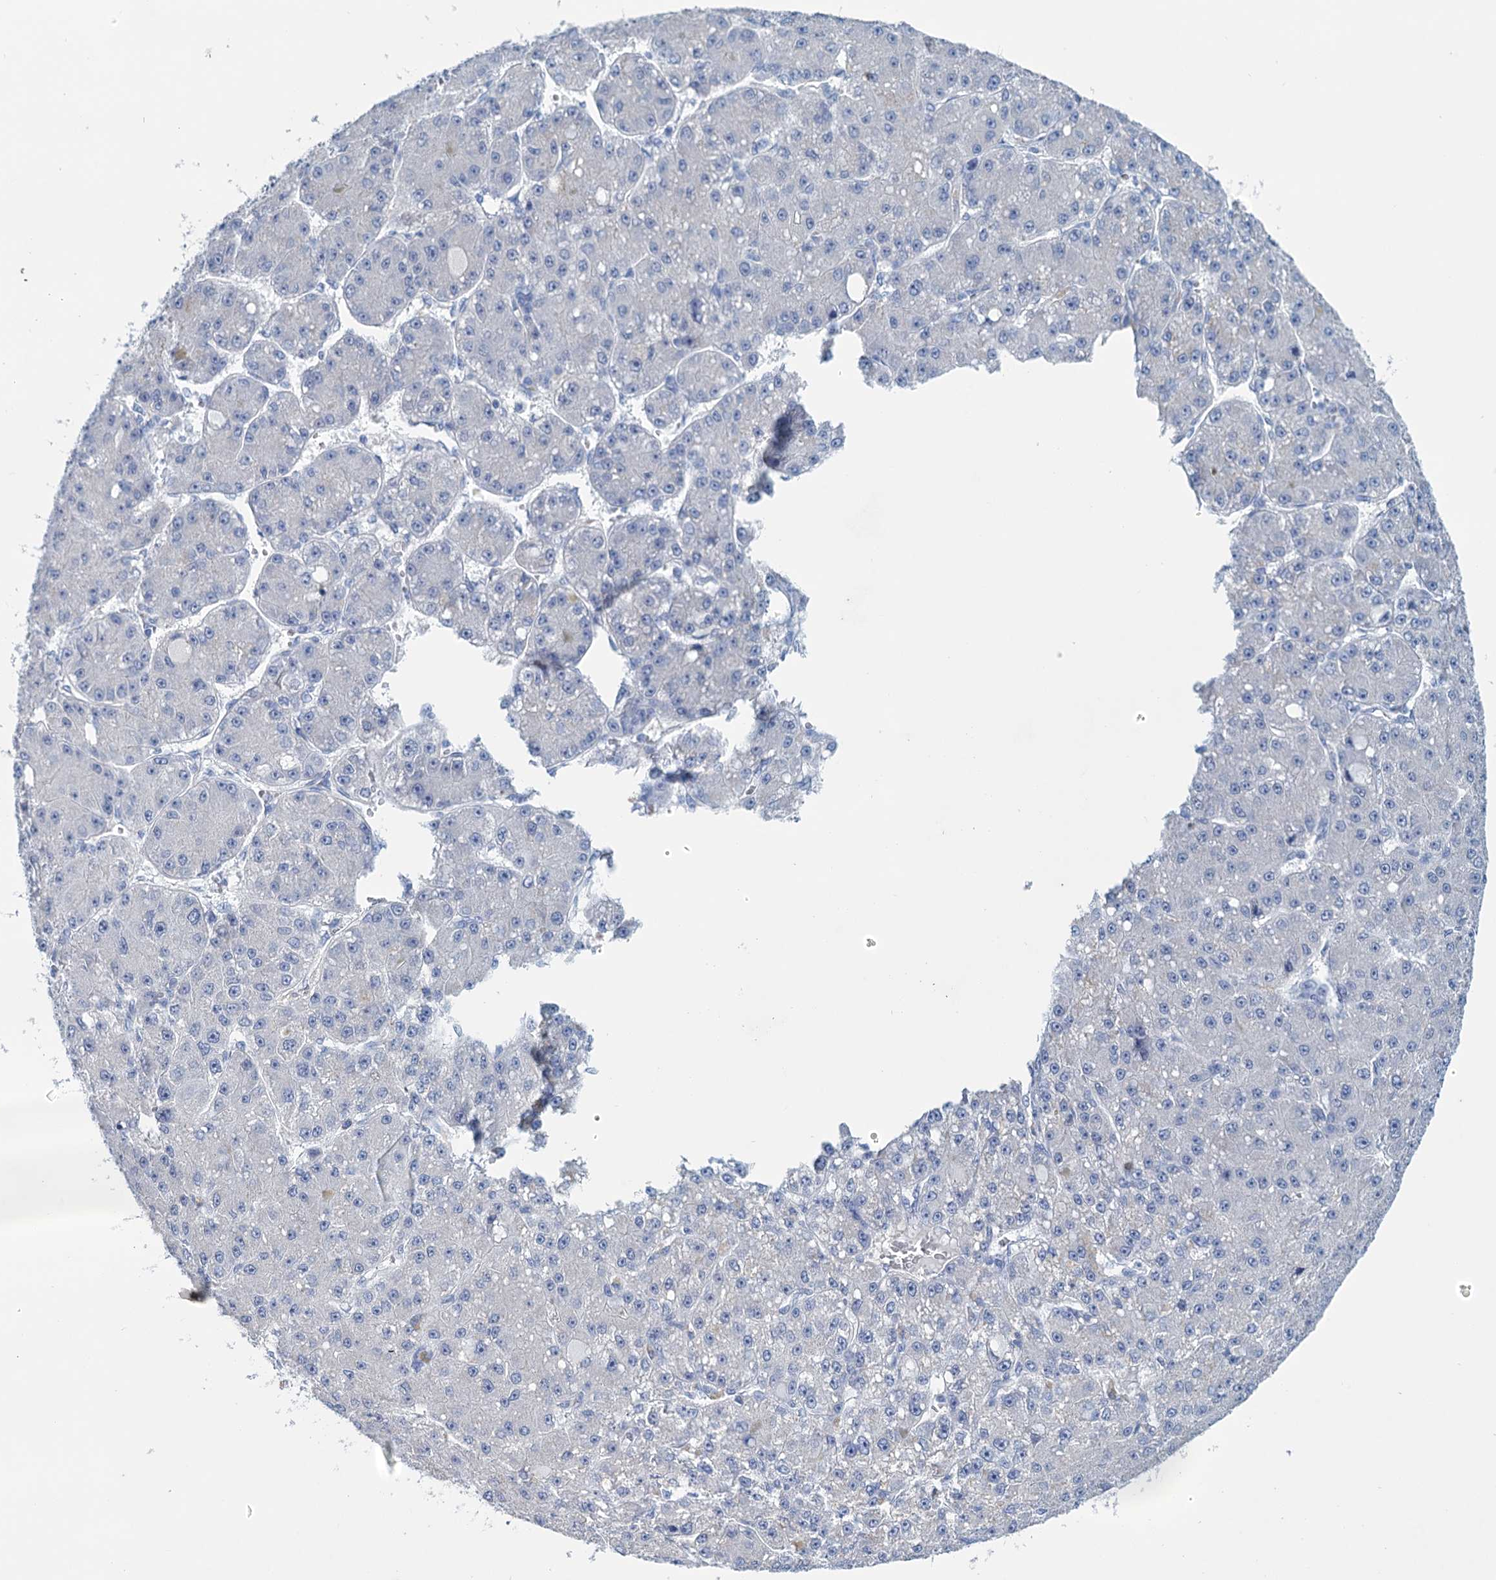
{"staining": {"intensity": "negative", "quantity": "none", "location": "none"}, "tissue": "liver cancer", "cell_type": "Tumor cells", "image_type": "cancer", "snomed": [{"axis": "morphology", "description": "Carcinoma, Hepatocellular, NOS"}, {"axis": "topography", "description": "Liver"}], "caption": "A photomicrograph of hepatocellular carcinoma (liver) stained for a protein displays no brown staining in tumor cells.", "gene": "MYOZ3", "patient": {"sex": "male", "age": 67}}